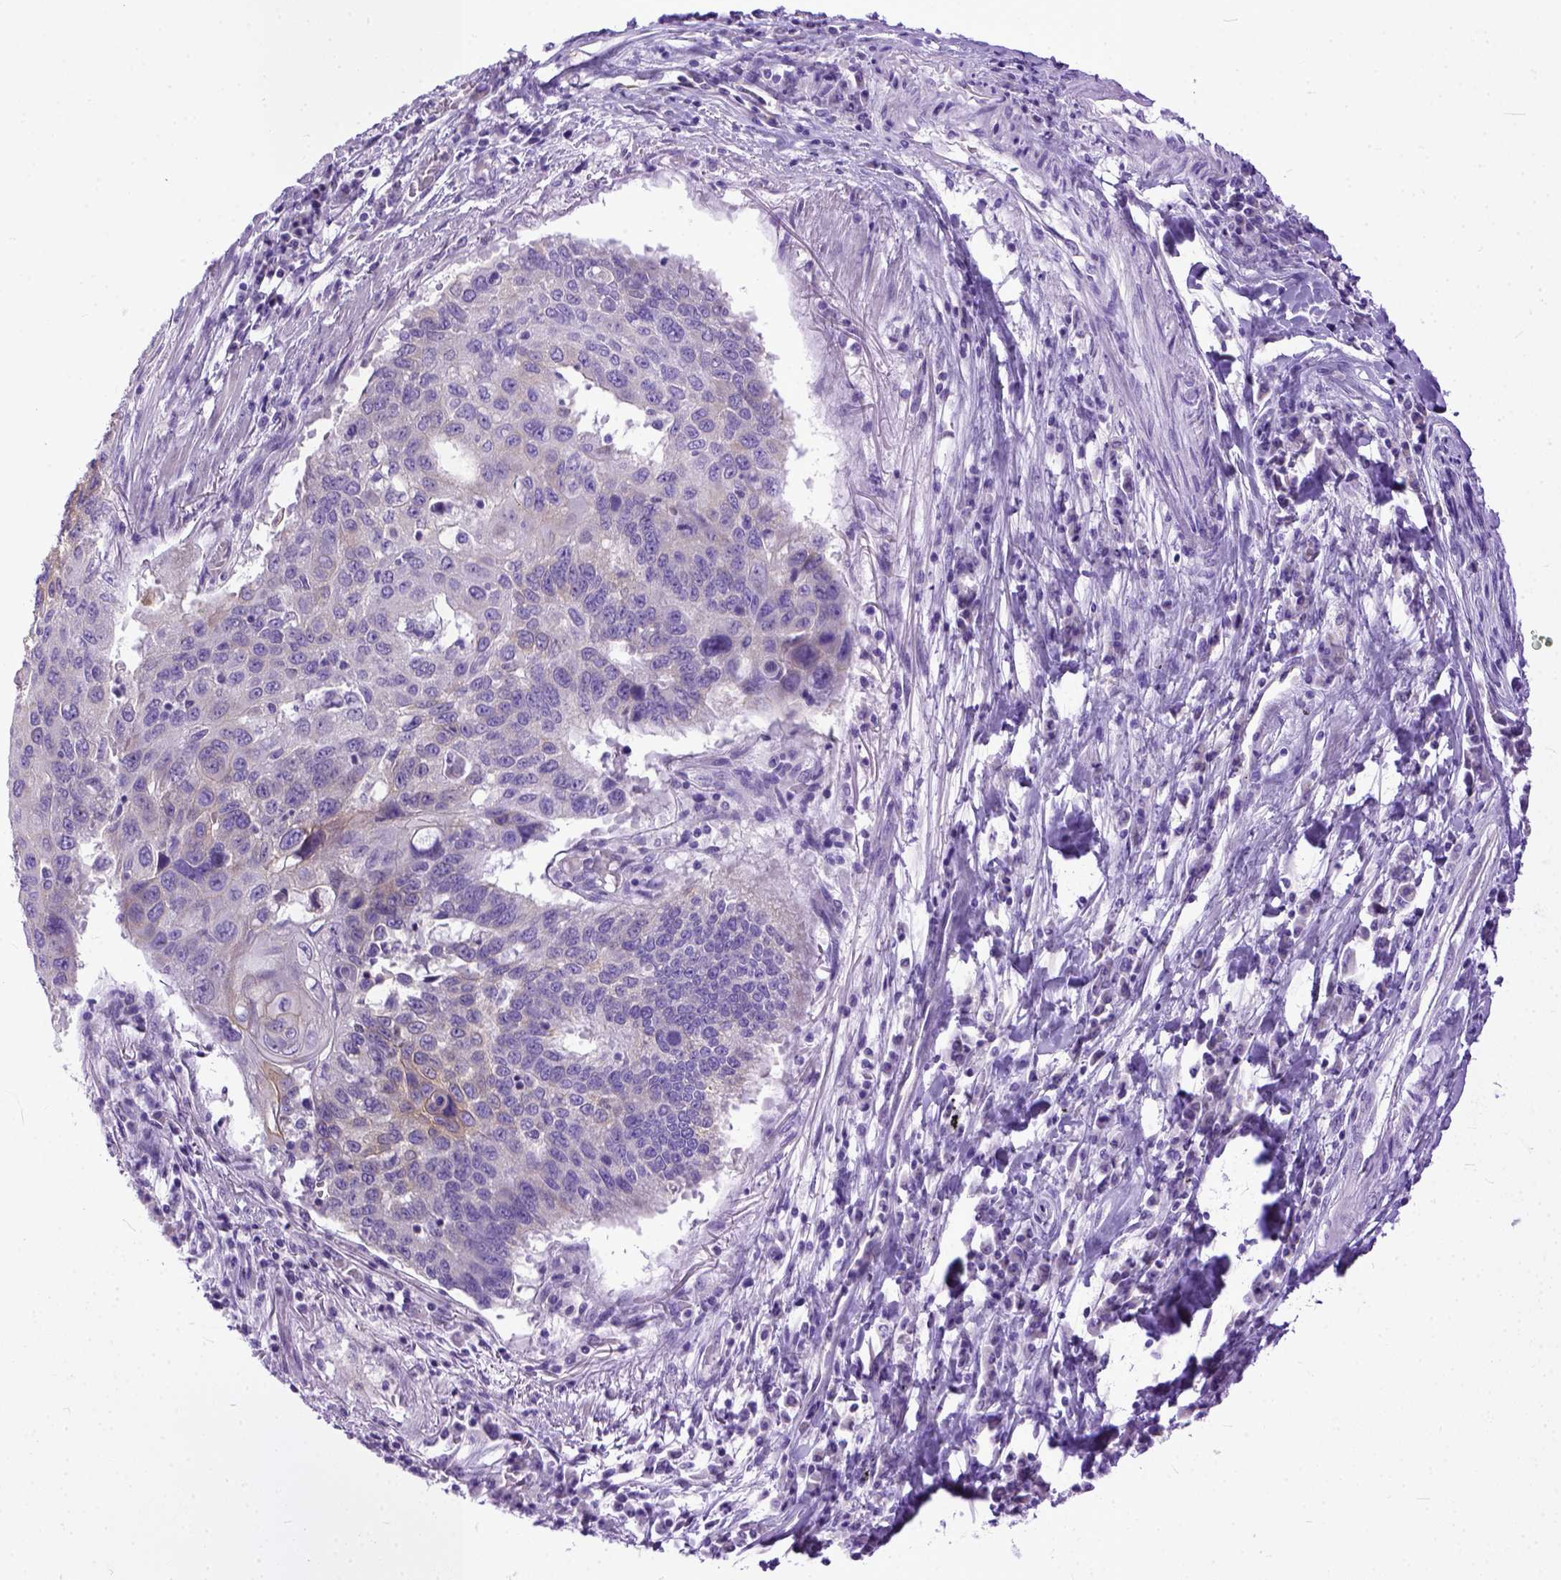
{"staining": {"intensity": "negative", "quantity": "none", "location": "none"}, "tissue": "lung cancer", "cell_type": "Tumor cells", "image_type": "cancer", "snomed": [{"axis": "morphology", "description": "Squamous cell carcinoma, NOS"}, {"axis": "topography", "description": "Lung"}], "caption": "IHC of human squamous cell carcinoma (lung) displays no staining in tumor cells.", "gene": "PPL", "patient": {"sex": "male", "age": 73}}